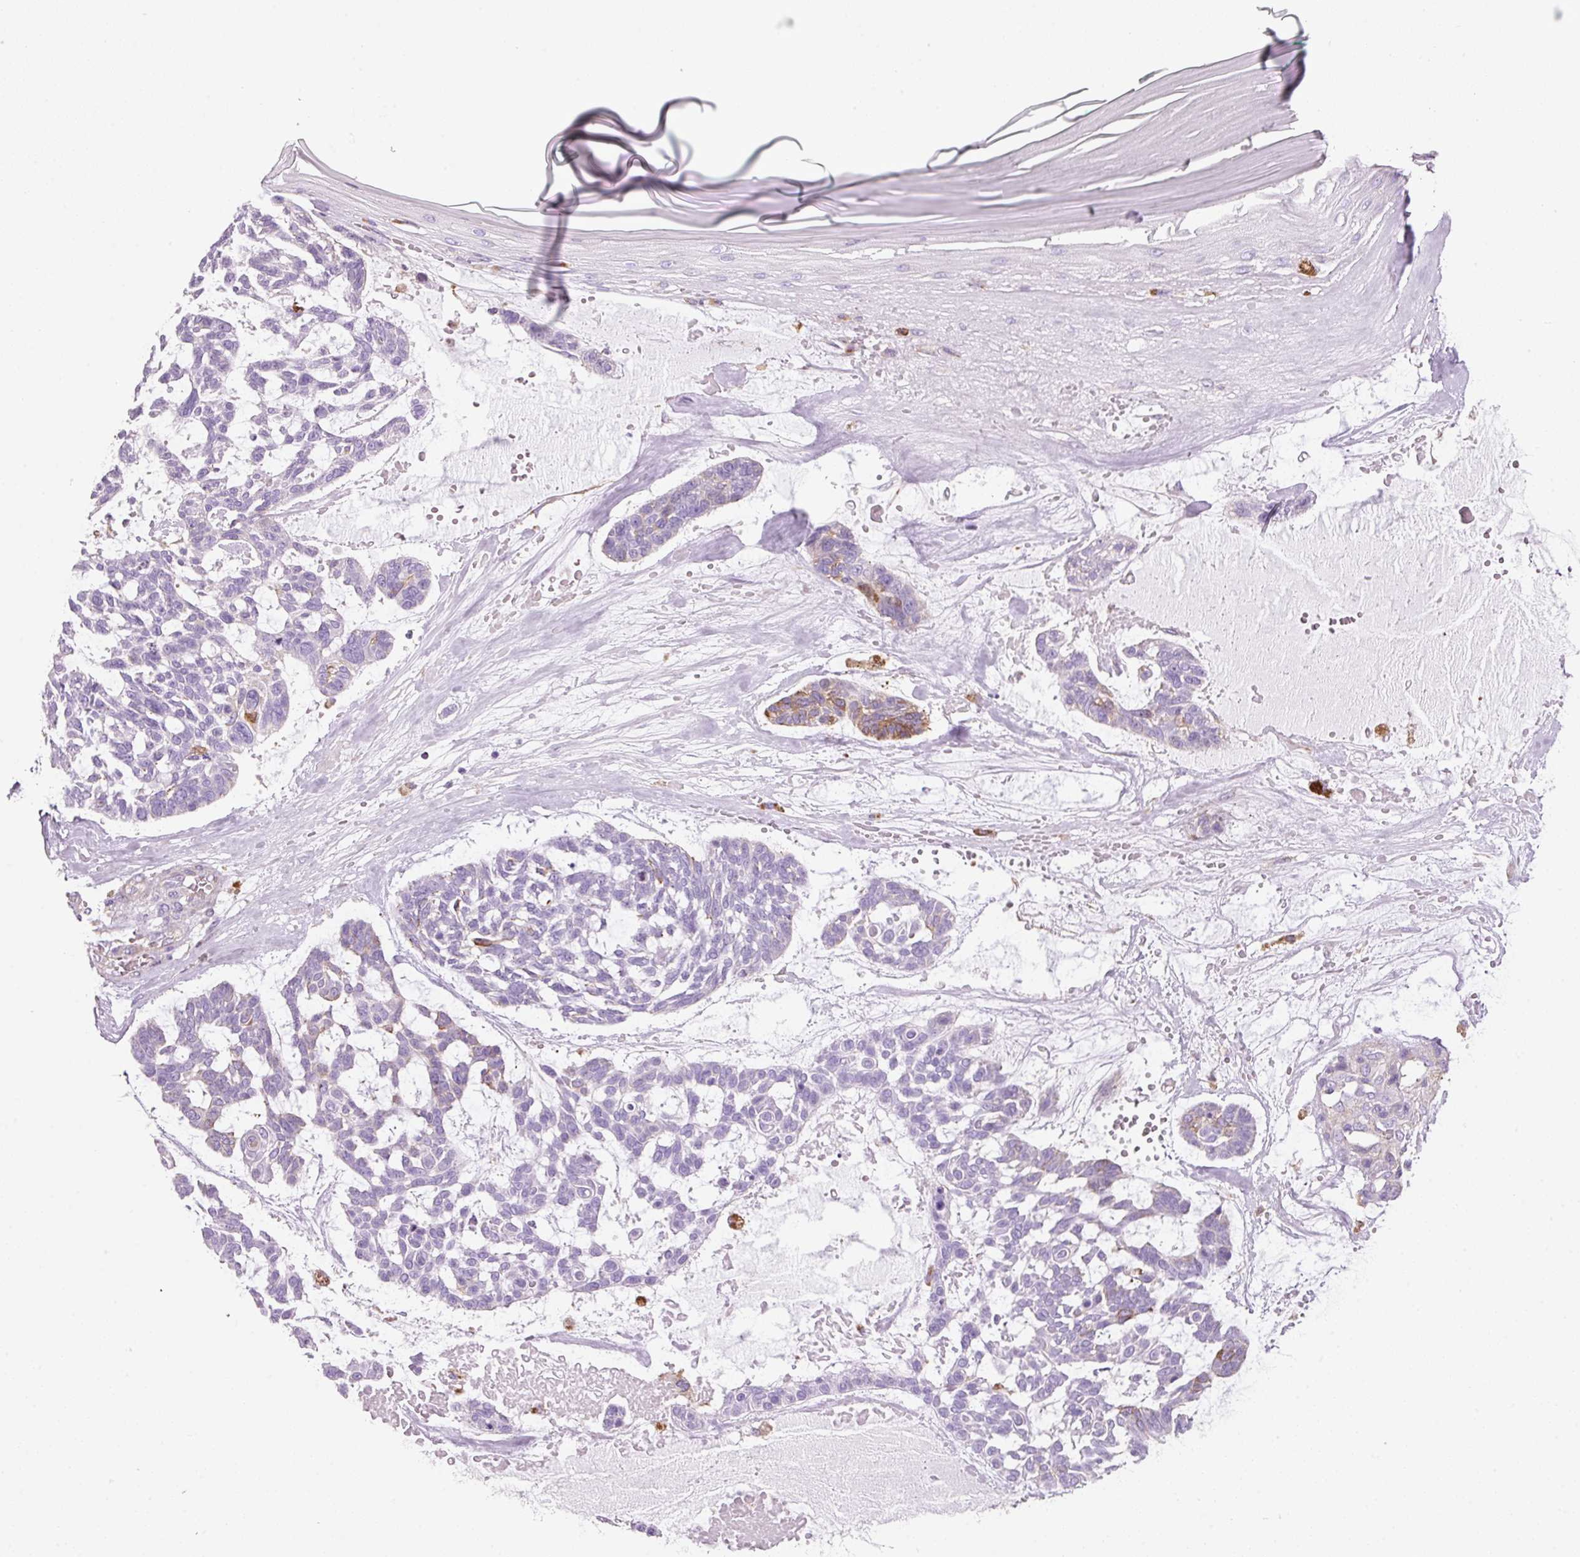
{"staining": {"intensity": "moderate", "quantity": "<25%", "location": "cytoplasmic/membranous"}, "tissue": "skin cancer", "cell_type": "Tumor cells", "image_type": "cancer", "snomed": [{"axis": "morphology", "description": "Basal cell carcinoma"}, {"axis": "topography", "description": "Skin"}], "caption": "Immunohistochemistry (IHC) photomicrograph of skin cancer stained for a protein (brown), which exhibits low levels of moderate cytoplasmic/membranous staining in approximately <25% of tumor cells.", "gene": "TMC8", "patient": {"sex": "male", "age": 88}}